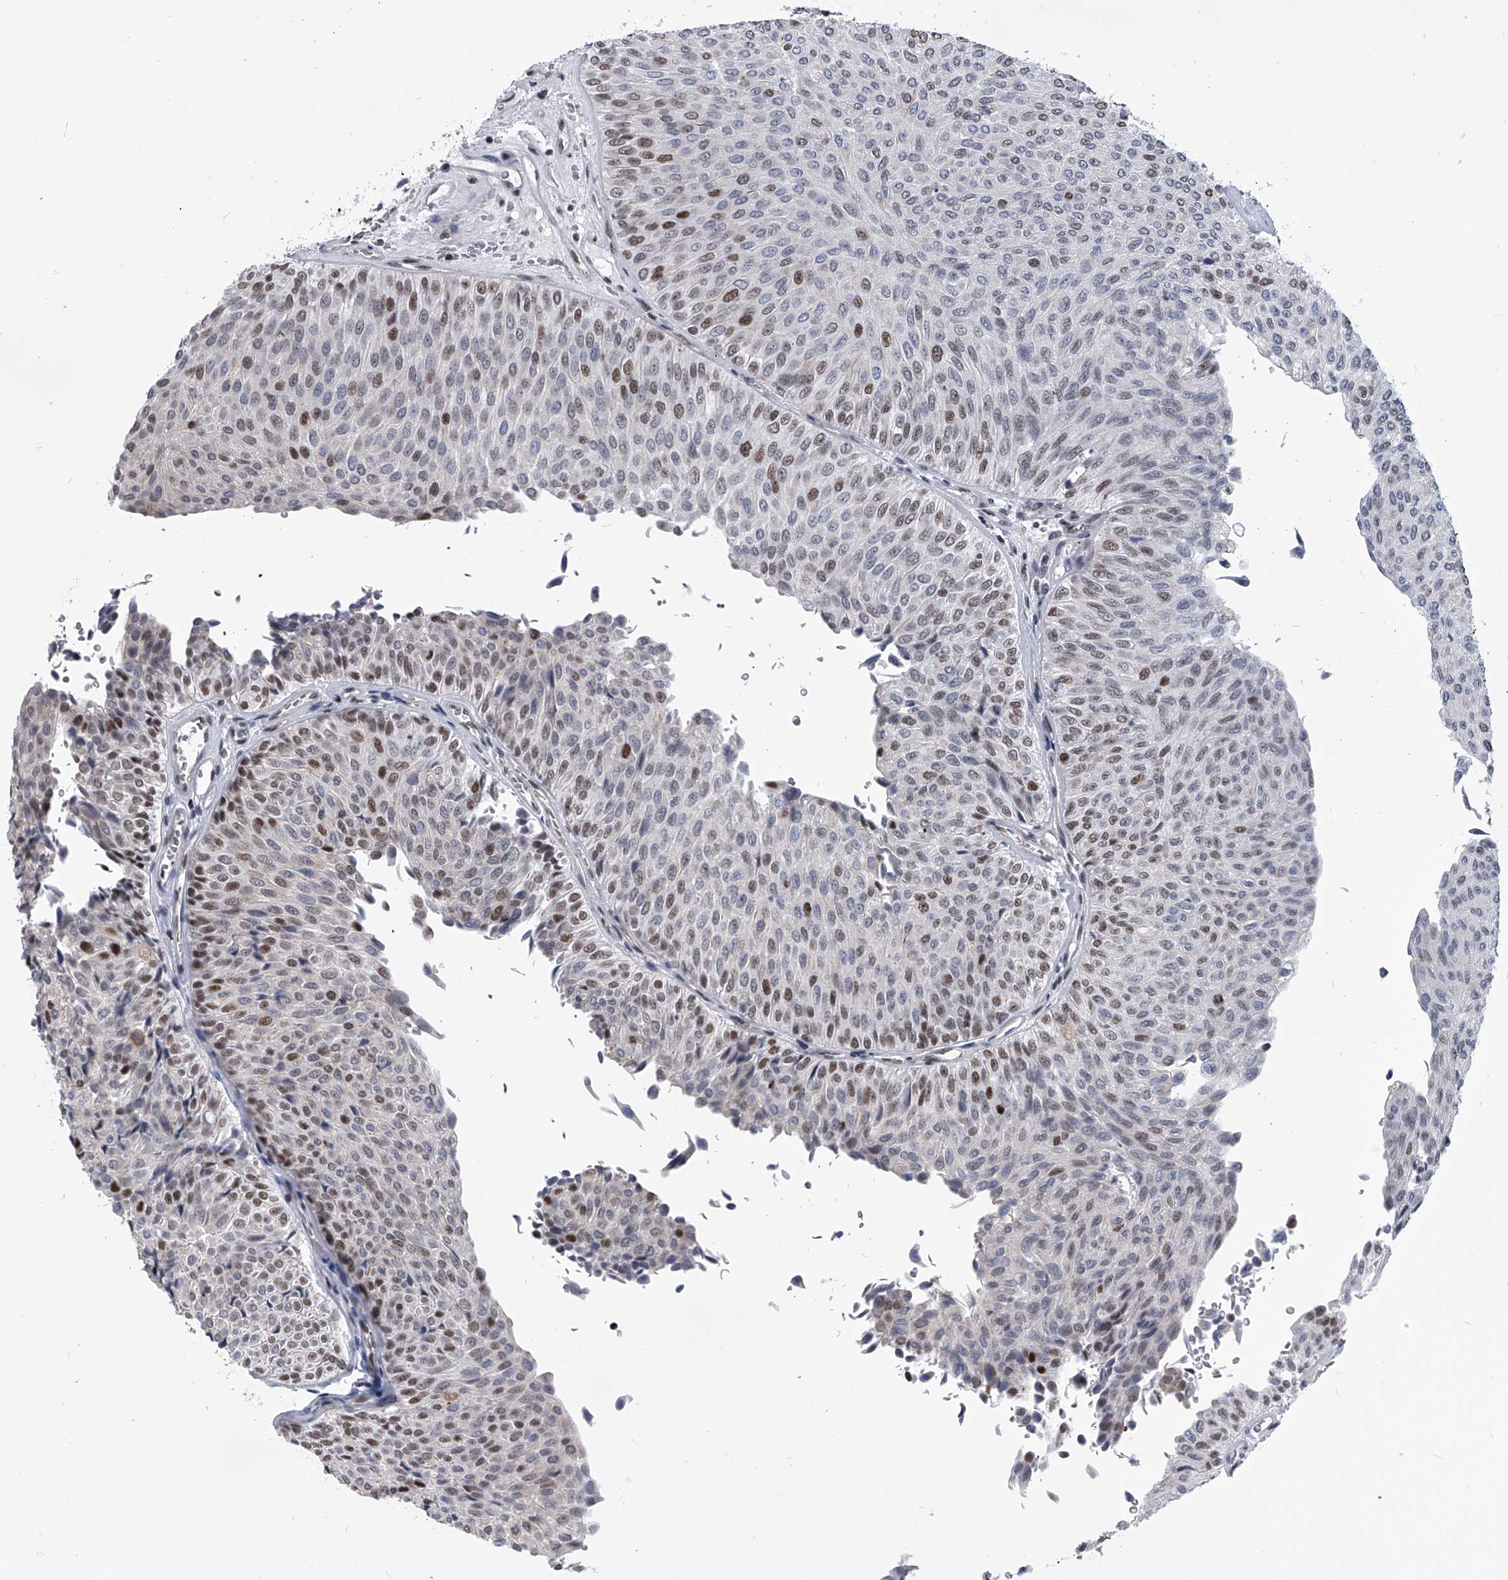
{"staining": {"intensity": "moderate", "quantity": "25%-75%", "location": "nuclear"}, "tissue": "urothelial cancer", "cell_type": "Tumor cells", "image_type": "cancer", "snomed": [{"axis": "morphology", "description": "Urothelial carcinoma, Low grade"}, {"axis": "topography", "description": "Urinary bladder"}], "caption": "Immunohistochemical staining of urothelial cancer reveals moderate nuclear protein staining in about 25%-75% of tumor cells. The protein is shown in brown color, while the nuclei are stained blue.", "gene": "SIM2", "patient": {"sex": "male", "age": 78}}